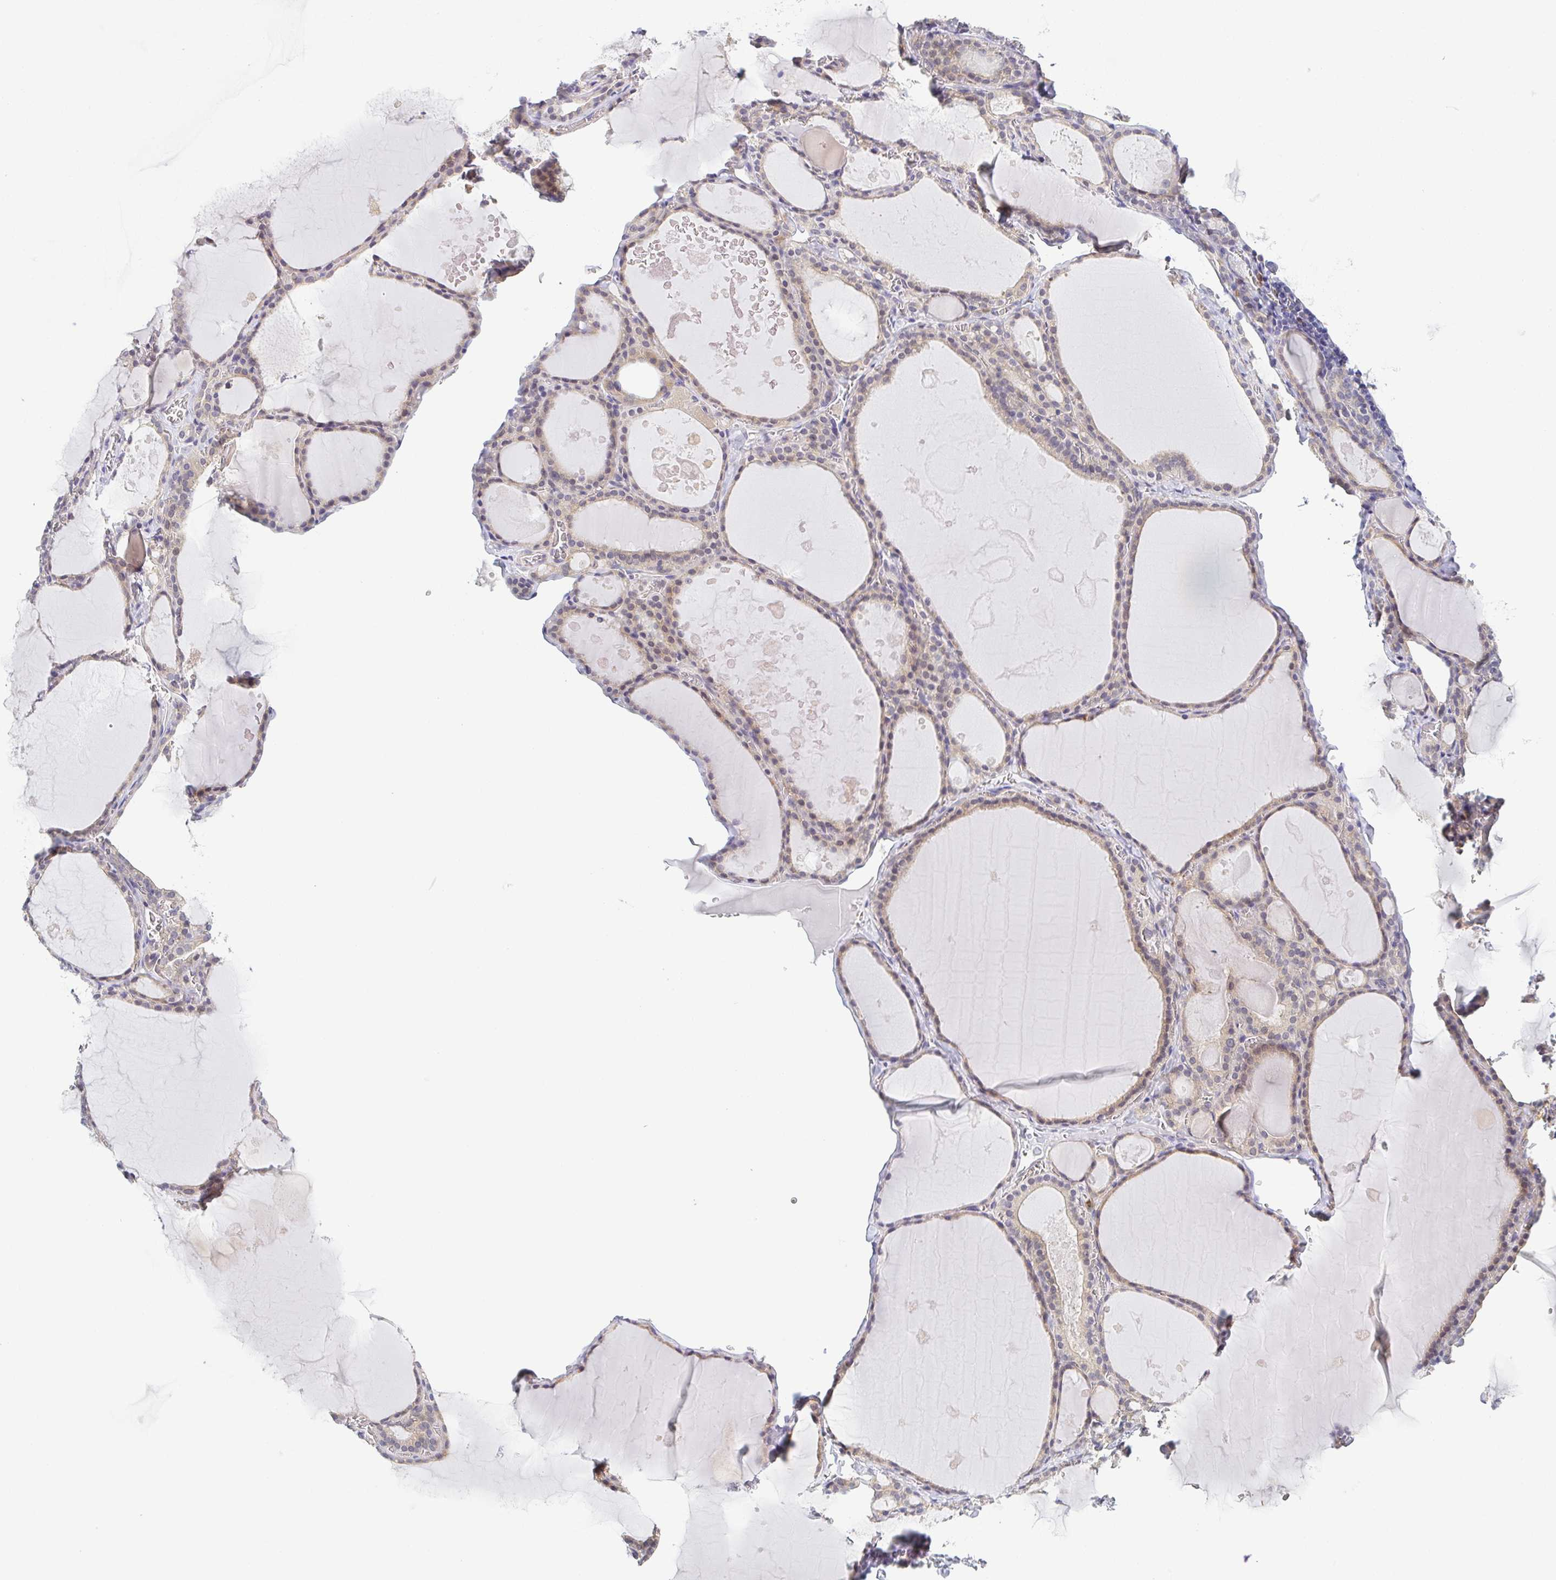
{"staining": {"intensity": "weak", "quantity": ">75%", "location": "cytoplasmic/membranous"}, "tissue": "thyroid gland", "cell_type": "Glandular cells", "image_type": "normal", "snomed": [{"axis": "morphology", "description": "Normal tissue, NOS"}, {"axis": "topography", "description": "Thyroid gland"}], "caption": "The image demonstrates immunohistochemical staining of normal thyroid gland. There is weak cytoplasmic/membranous expression is present in approximately >75% of glandular cells. Nuclei are stained in blue.", "gene": "BCL2L1", "patient": {"sex": "male", "age": 56}}